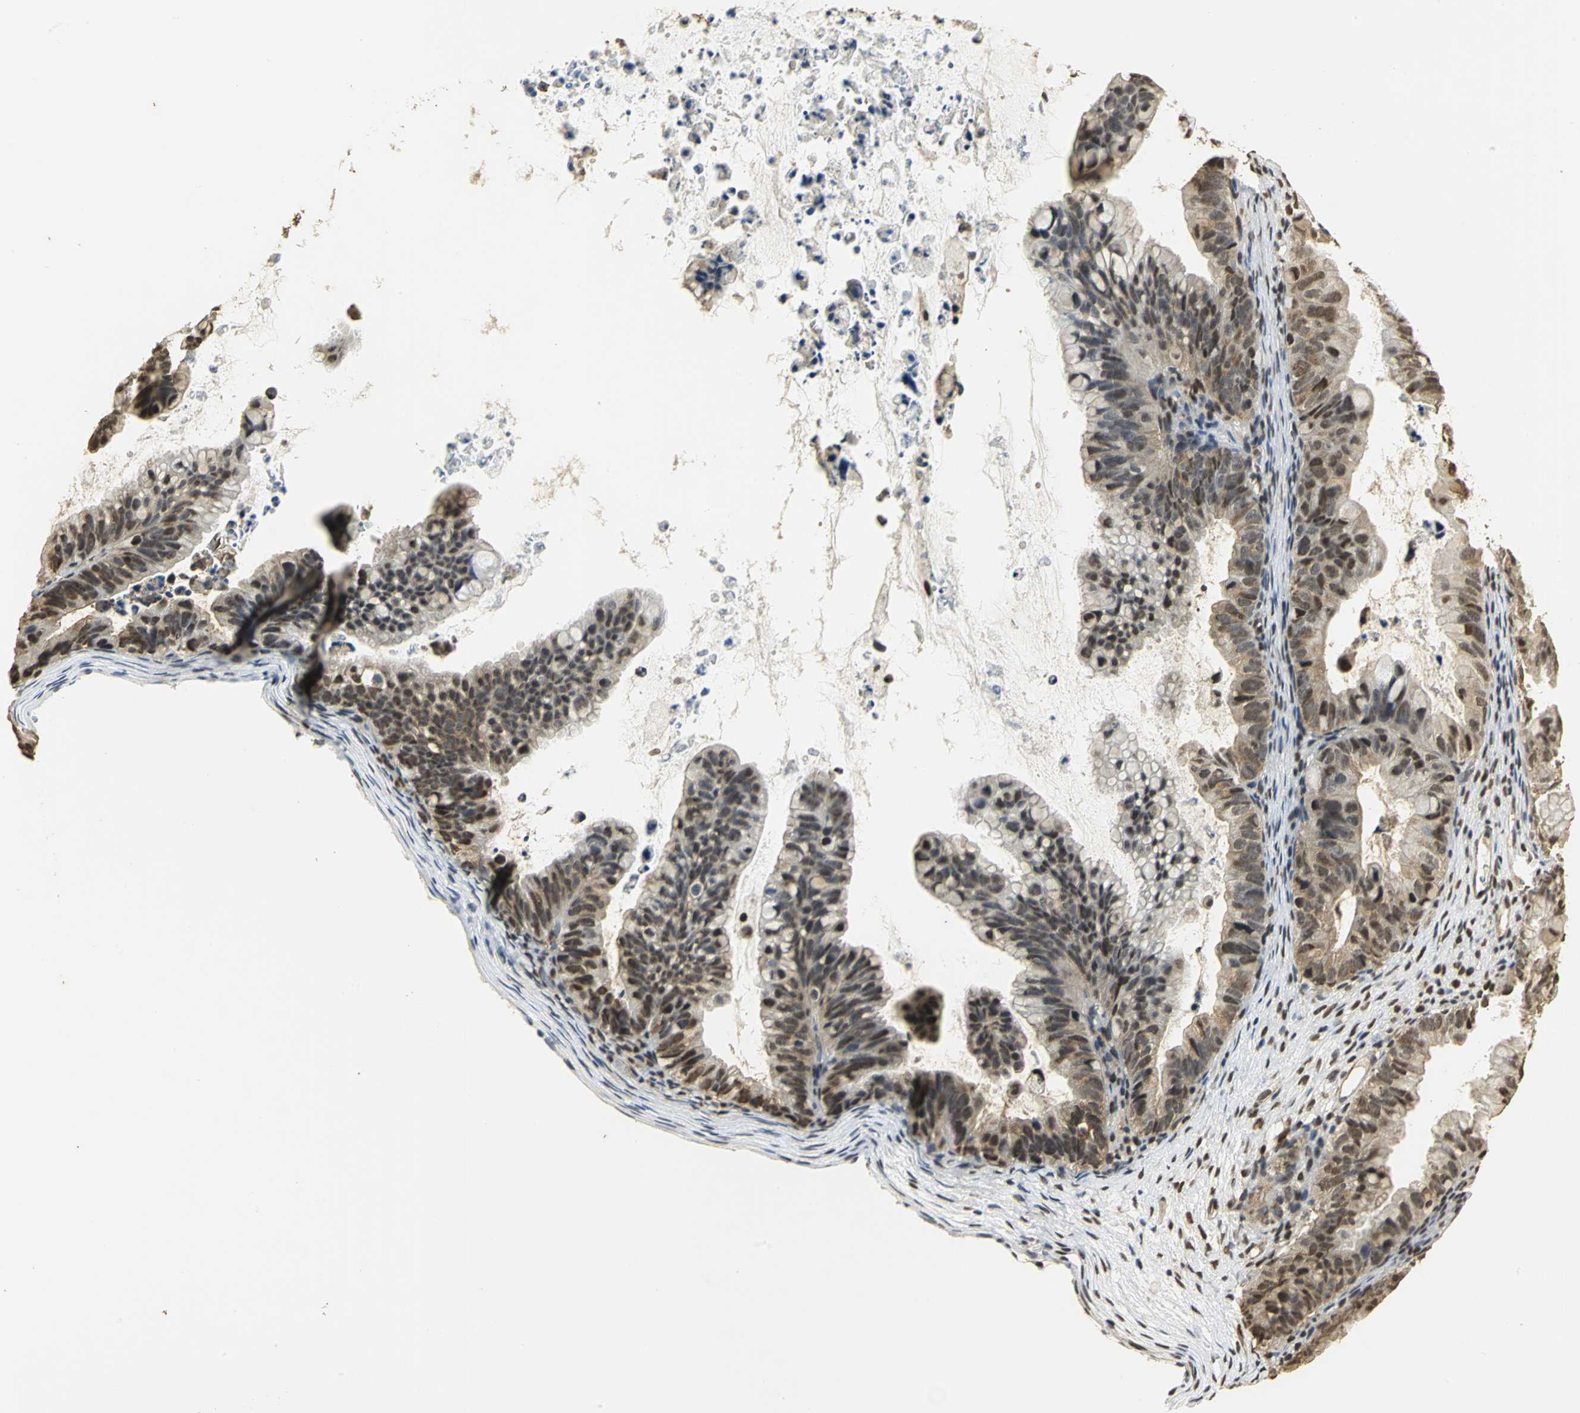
{"staining": {"intensity": "strong", "quantity": "25%-75%", "location": "nuclear"}, "tissue": "ovarian cancer", "cell_type": "Tumor cells", "image_type": "cancer", "snomed": [{"axis": "morphology", "description": "Cystadenocarcinoma, mucinous, NOS"}, {"axis": "topography", "description": "Ovary"}], "caption": "A histopathology image of human ovarian cancer (mucinous cystadenocarcinoma) stained for a protein shows strong nuclear brown staining in tumor cells. (DAB IHC, brown staining for protein, blue staining for nuclei).", "gene": "SET", "patient": {"sex": "female", "age": 36}}